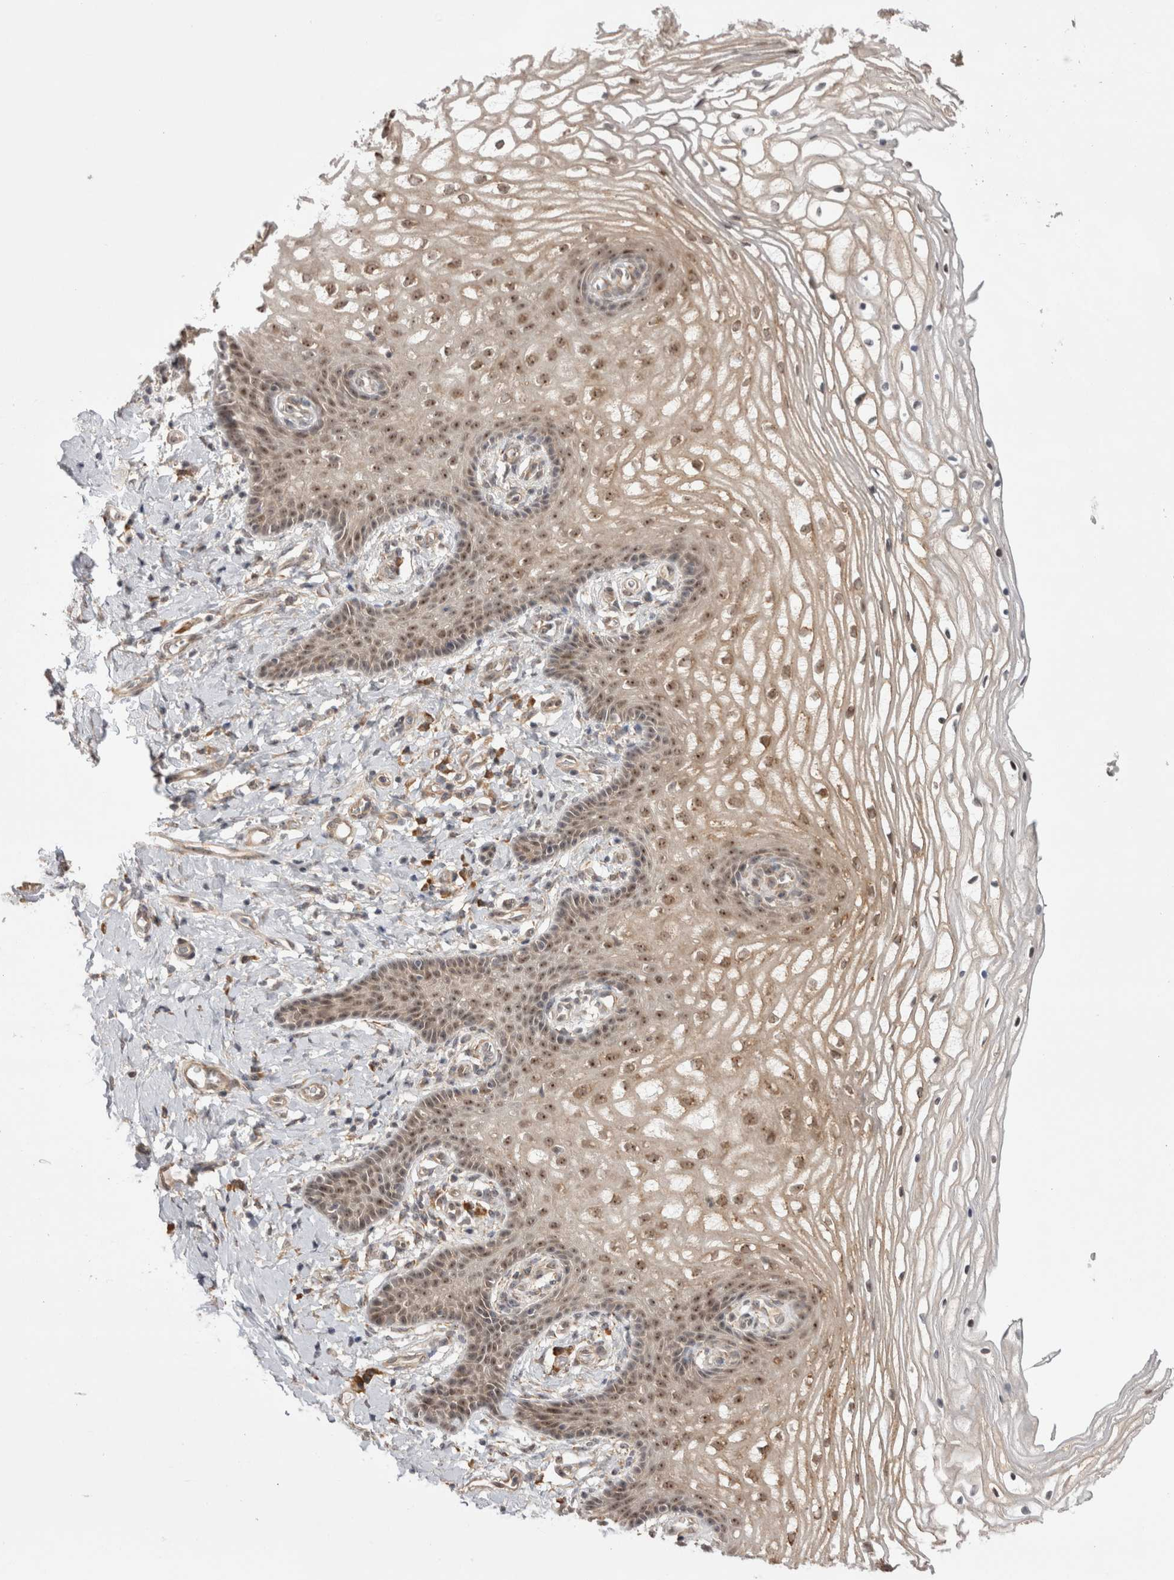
{"staining": {"intensity": "moderate", "quantity": ">75%", "location": "cytoplasmic/membranous,nuclear"}, "tissue": "vagina", "cell_type": "Squamous epithelial cells", "image_type": "normal", "snomed": [{"axis": "morphology", "description": "Normal tissue, NOS"}, {"axis": "topography", "description": "Vagina"}], "caption": "Normal vagina reveals moderate cytoplasmic/membranous,nuclear staining in approximately >75% of squamous epithelial cells, visualized by immunohistochemistry.", "gene": "EXOSC4", "patient": {"sex": "female", "age": 60}}